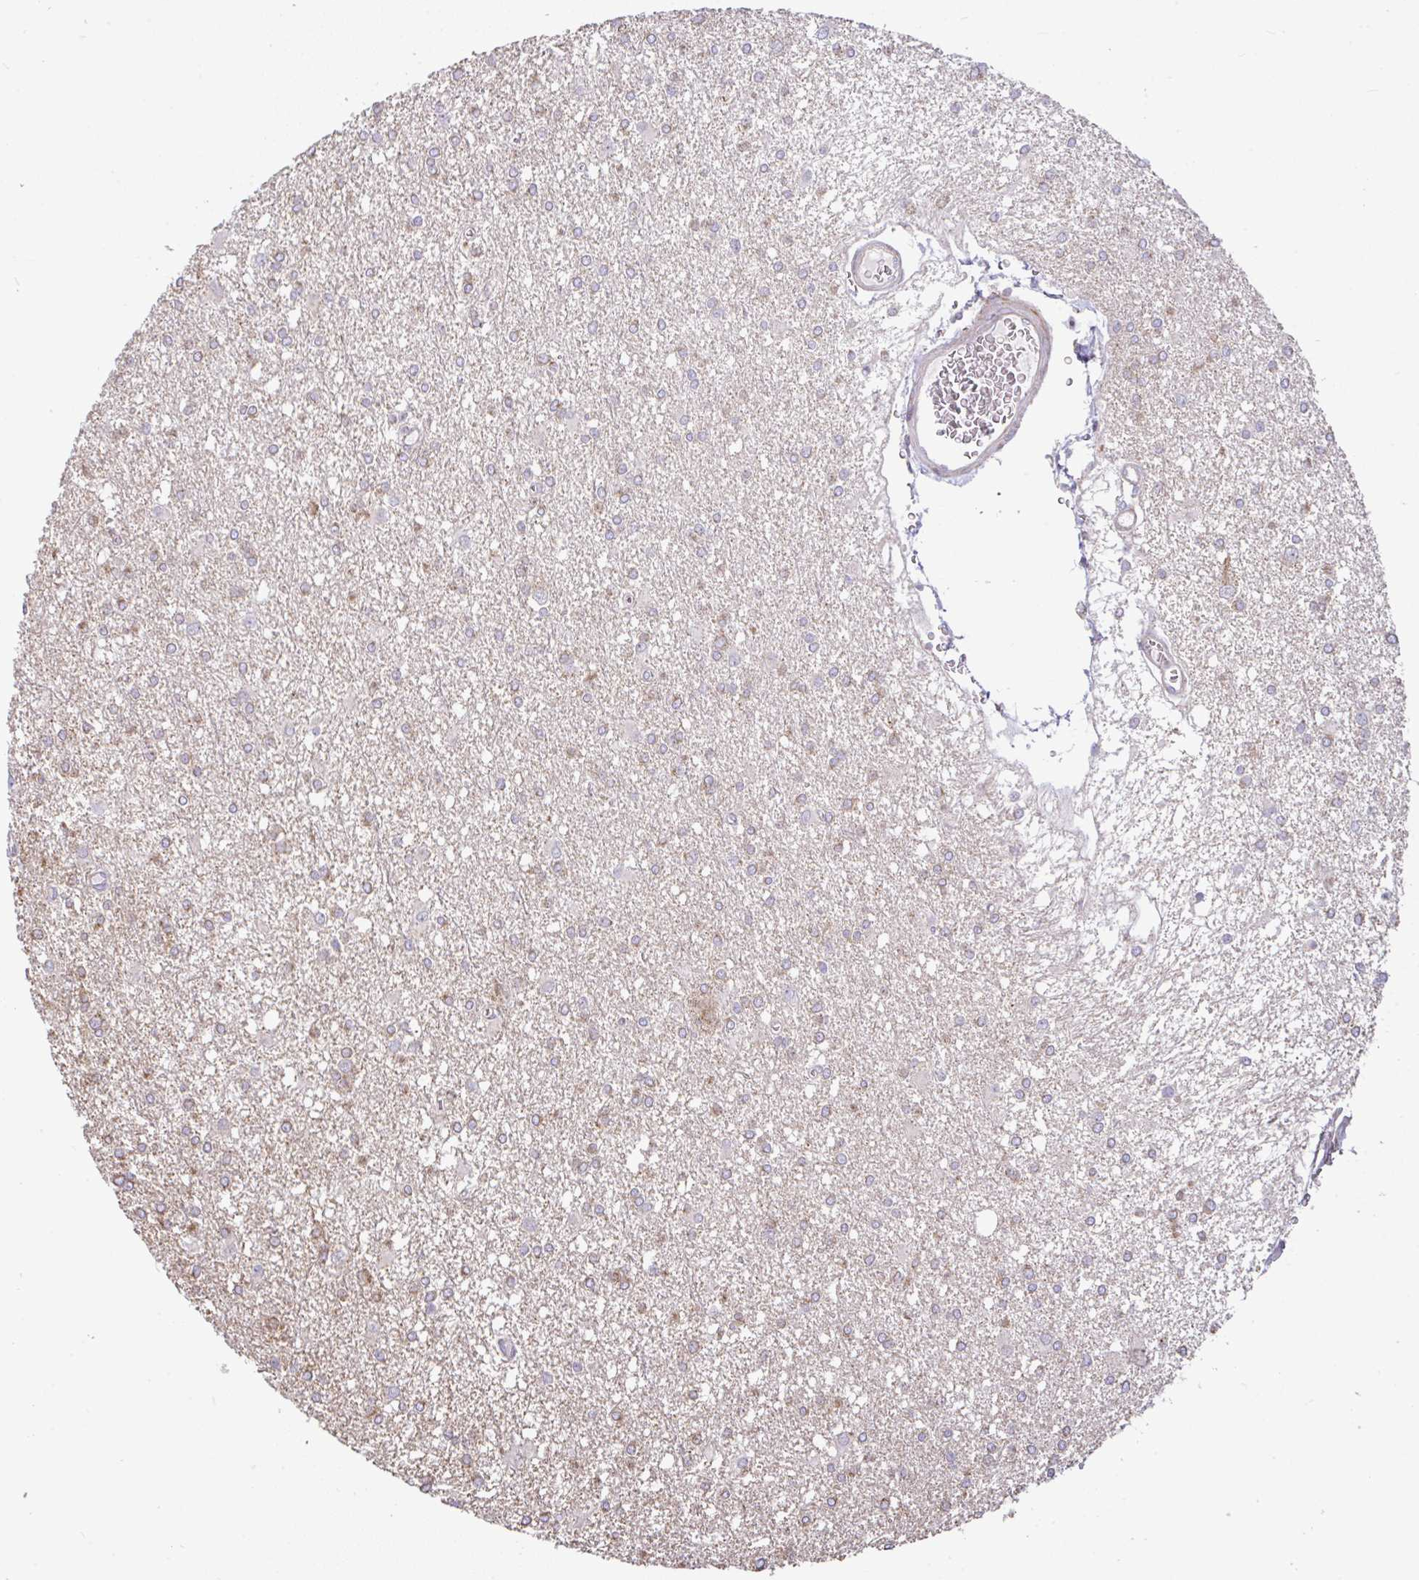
{"staining": {"intensity": "moderate", "quantity": "<25%", "location": "cytoplasmic/membranous"}, "tissue": "glioma", "cell_type": "Tumor cells", "image_type": "cancer", "snomed": [{"axis": "morphology", "description": "Glioma, malignant, High grade"}, {"axis": "topography", "description": "Brain"}], "caption": "This histopathology image displays immunohistochemistry staining of human malignant high-grade glioma, with low moderate cytoplasmic/membranous expression in about <25% of tumor cells.", "gene": "FIGNL1", "patient": {"sex": "male", "age": 48}}